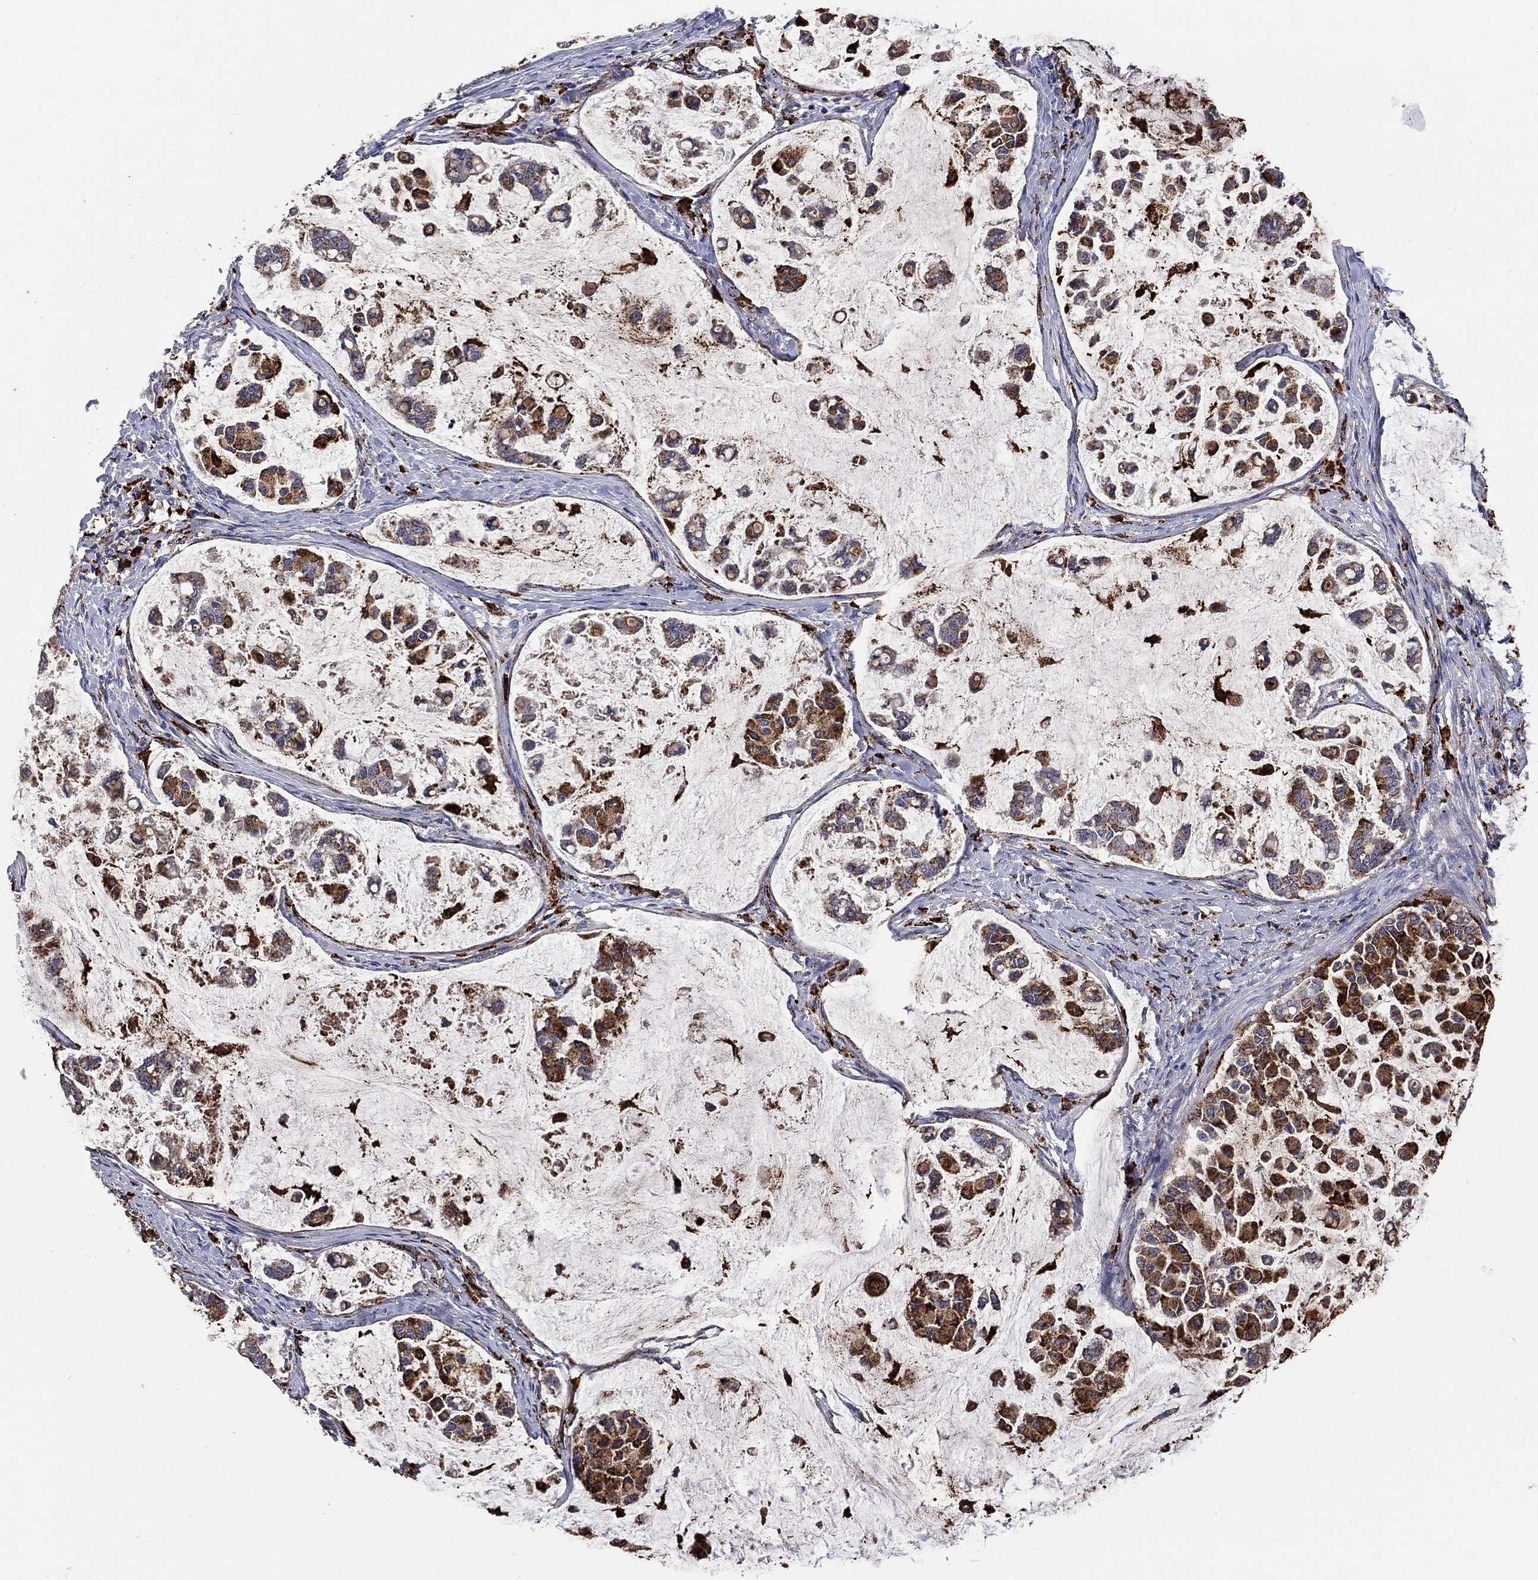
{"staining": {"intensity": "strong", "quantity": "25%-75%", "location": "cytoplasmic/membranous"}, "tissue": "stomach cancer", "cell_type": "Tumor cells", "image_type": "cancer", "snomed": [{"axis": "morphology", "description": "Adenocarcinoma, NOS"}, {"axis": "topography", "description": "Stomach"}], "caption": "Stomach cancer was stained to show a protein in brown. There is high levels of strong cytoplasmic/membranous staining in approximately 25%-75% of tumor cells. (DAB (3,3'-diaminobenzidine) IHC, brown staining for protein, blue staining for nuclei).", "gene": "CTSB", "patient": {"sex": "male", "age": 82}}